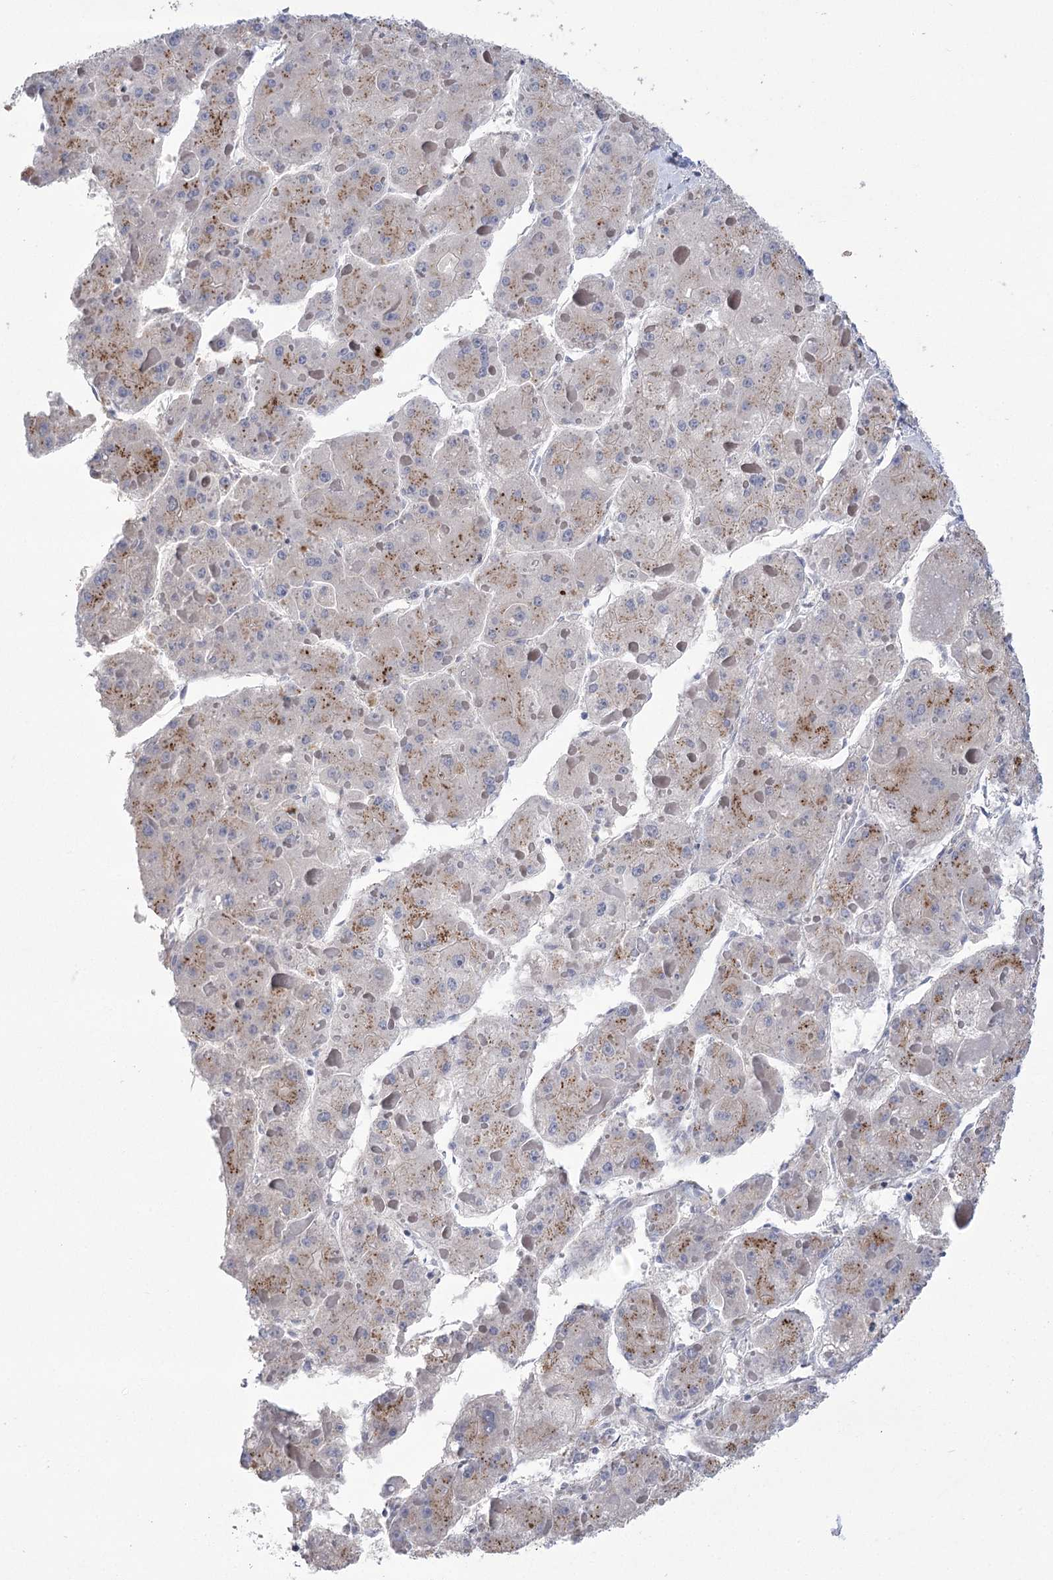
{"staining": {"intensity": "weak", "quantity": "<25%", "location": "cytoplasmic/membranous"}, "tissue": "liver cancer", "cell_type": "Tumor cells", "image_type": "cancer", "snomed": [{"axis": "morphology", "description": "Carcinoma, Hepatocellular, NOS"}, {"axis": "topography", "description": "Liver"}], "caption": "The micrograph reveals no significant positivity in tumor cells of liver hepatocellular carcinoma.", "gene": "NME7", "patient": {"sex": "female", "age": 73}}